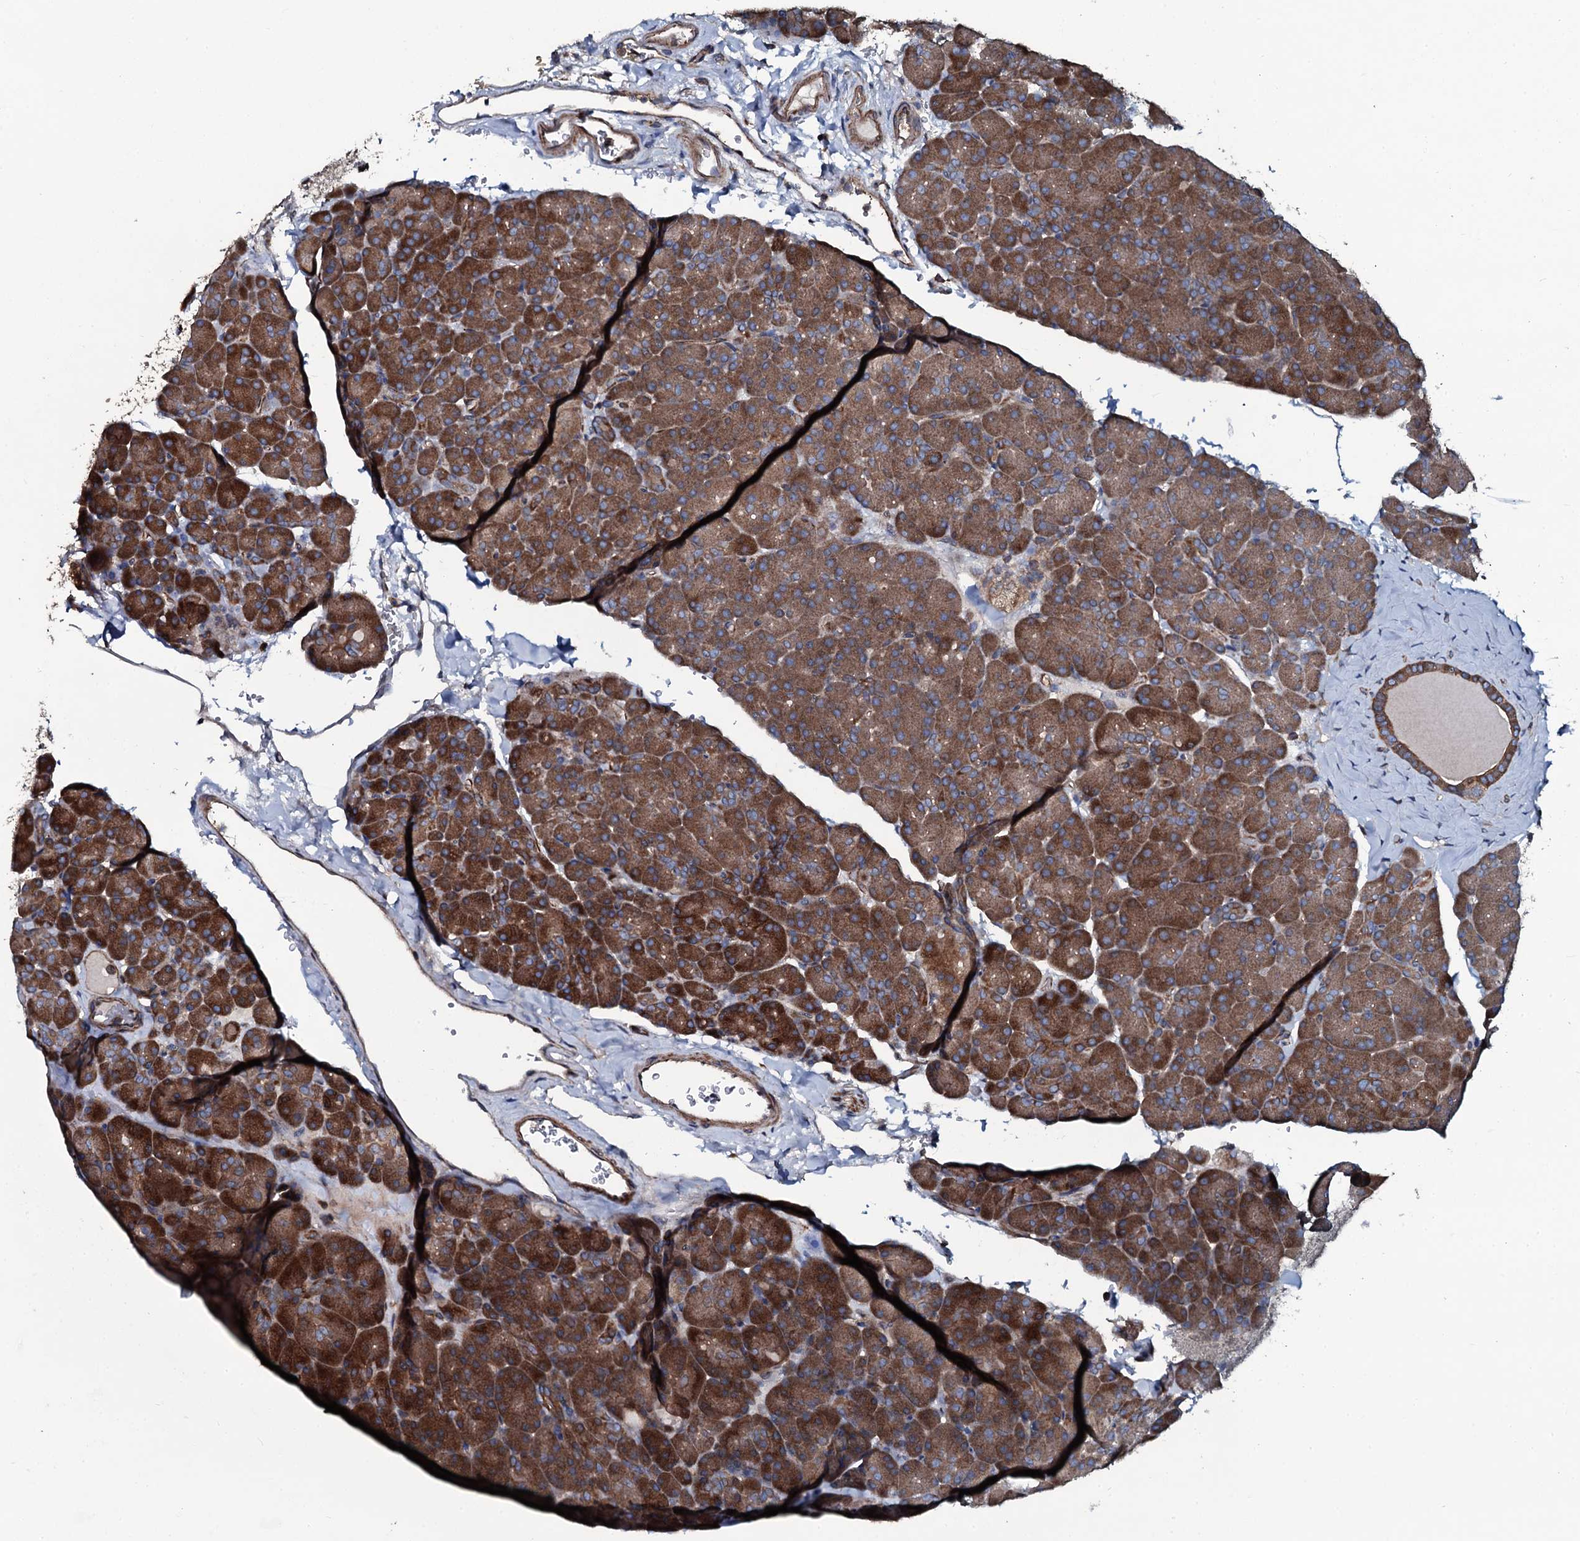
{"staining": {"intensity": "moderate", "quantity": ">75%", "location": "cytoplasmic/membranous"}, "tissue": "pancreas", "cell_type": "Exocrine glandular cells", "image_type": "normal", "snomed": [{"axis": "morphology", "description": "Normal tissue, NOS"}, {"axis": "topography", "description": "Pancreas"}], "caption": "Unremarkable pancreas shows moderate cytoplasmic/membranous staining in approximately >75% of exocrine glandular cells The staining was performed using DAB (3,3'-diaminobenzidine), with brown indicating positive protein expression. Nuclei are stained blue with hematoxylin..", "gene": "USPL1", "patient": {"sex": "male", "age": 36}}